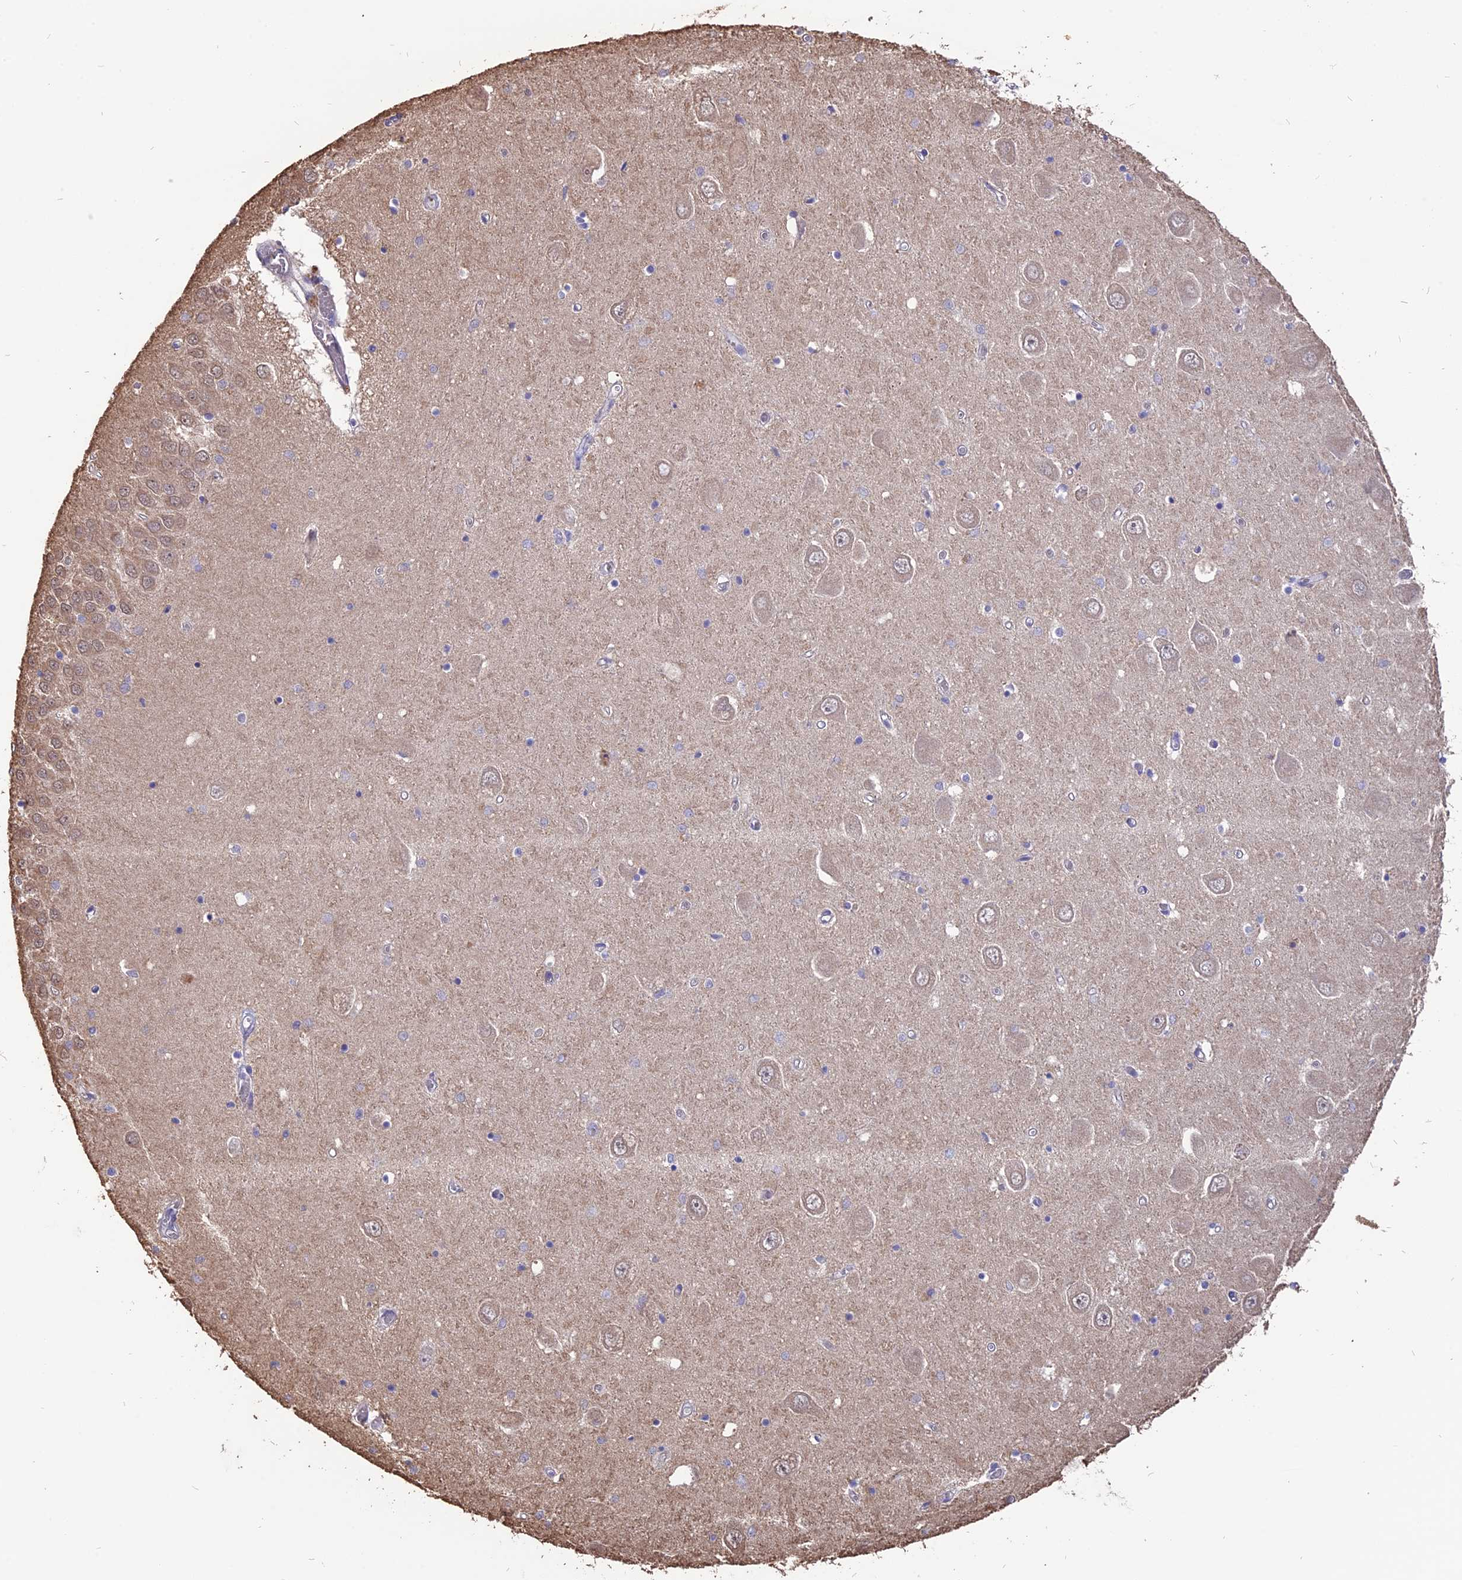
{"staining": {"intensity": "negative", "quantity": "none", "location": "none"}, "tissue": "hippocampus", "cell_type": "Glial cells", "image_type": "normal", "snomed": [{"axis": "morphology", "description": "Normal tissue, NOS"}, {"axis": "topography", "description": "Hippocampus"}], "caption": "High power microscopy photomicrograph of an immunohistochemistry (IHC) image of normal hippocampus, revealing no significant expression in glial cells.", "gene": "CARMIL2", "patient": {"sex": "male", "age": 70}}